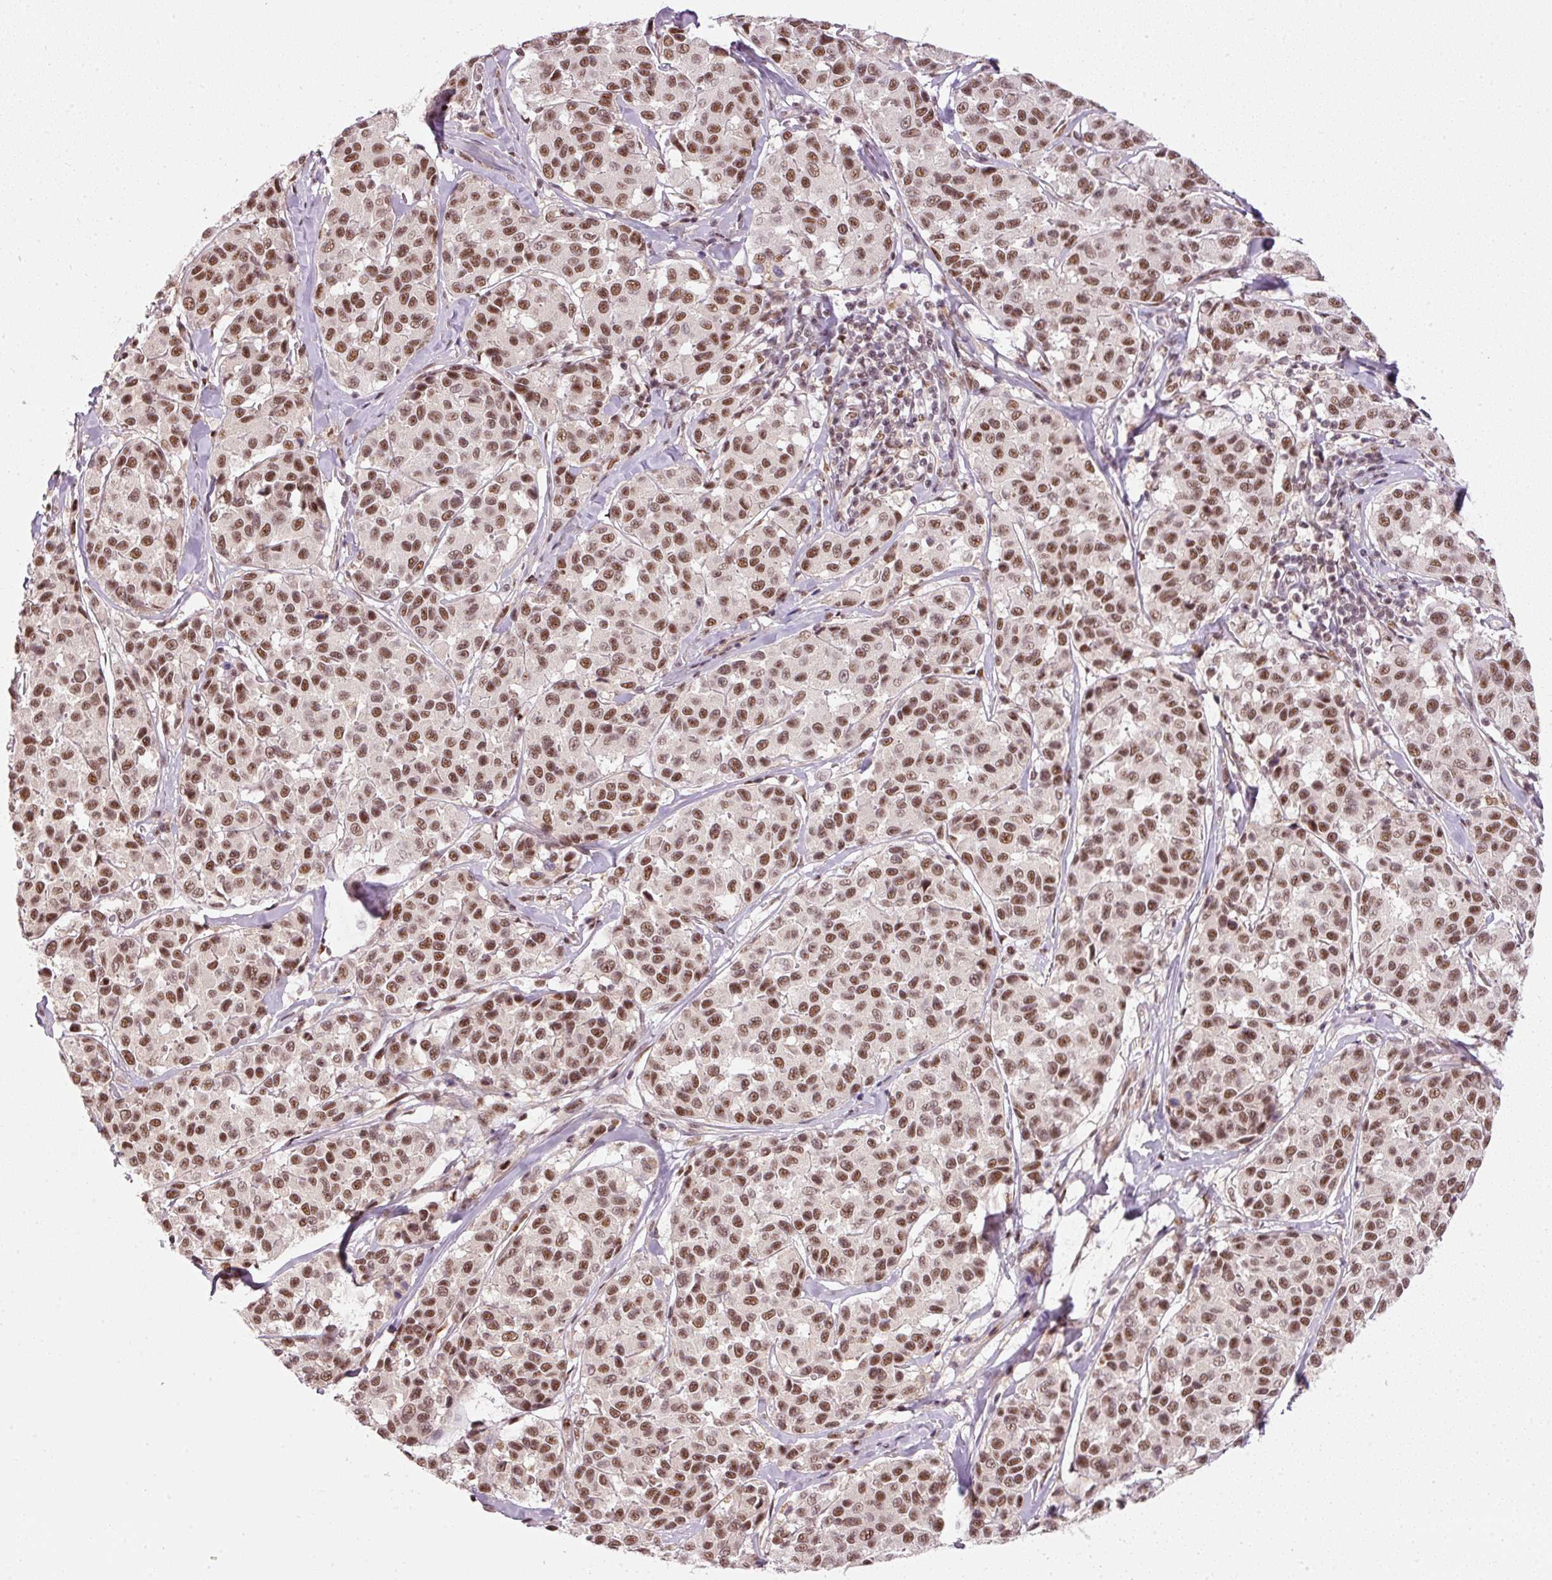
{"staining": {"intensity": "moderate", "quantity": ">75%", "location": "nuclear"}, "tissue": "melanoma", "cell_type": "Tumor cells", "image_type": "cancer", "snomed": [{"axis": "morphology", "description": "Malignant melanoma, NOS"}, {"axis": "topography", "description": "Skin"}], "caption": "Malignant melanoma stained with DAB immunohistochemistry displays medium levels of moderate nuclear staining in approximately >75% of tumor cells. The staining was performed using DAB (3,3'-diaminobenzidine), with brown indicating positive protein expression. Nuclei are stained blue with hematoxylin.", "gene": "THOC6", "patient": {"sex": "female", "age": 66}}